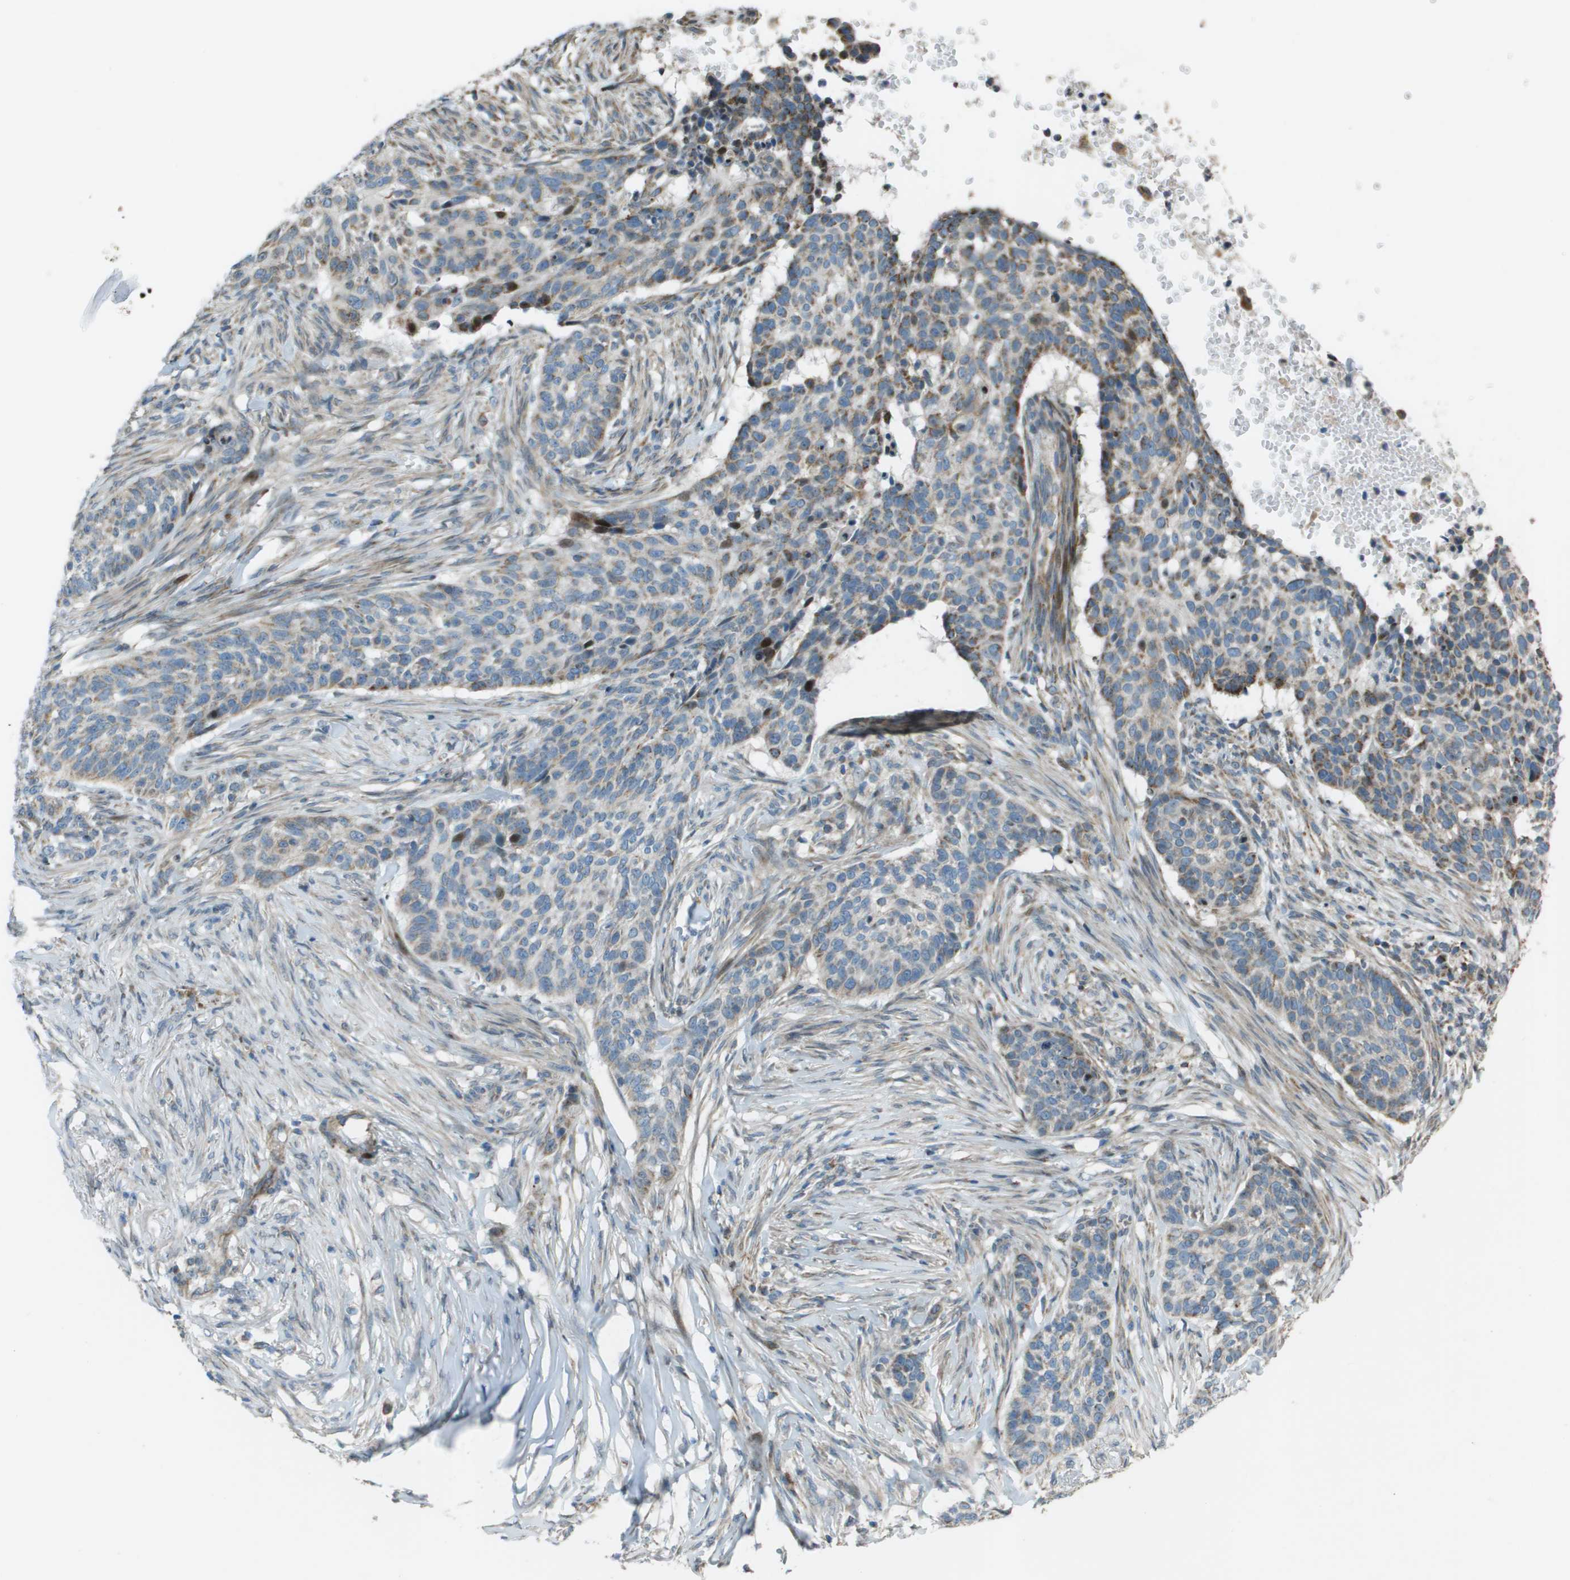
{"staining": {"intensity": "weak", "quantity": "<25%", "location": "cytoplasmic/membranous"}, "tissue": "skin cancer", "cell_type": "Tumor cells", "image_type": "cancer", "snomed": [{"axis": "morphology", "description": "Basal cell carcinoma"}, {"axis": "topography", "description": "Skin"}], "caption": "The photomicrograph shows no significant positivity in tumor cells of skin cancer (basal cell carcinoma).", "gene": "MGAT3", "patient": {"sex": "male", "age": 85}}